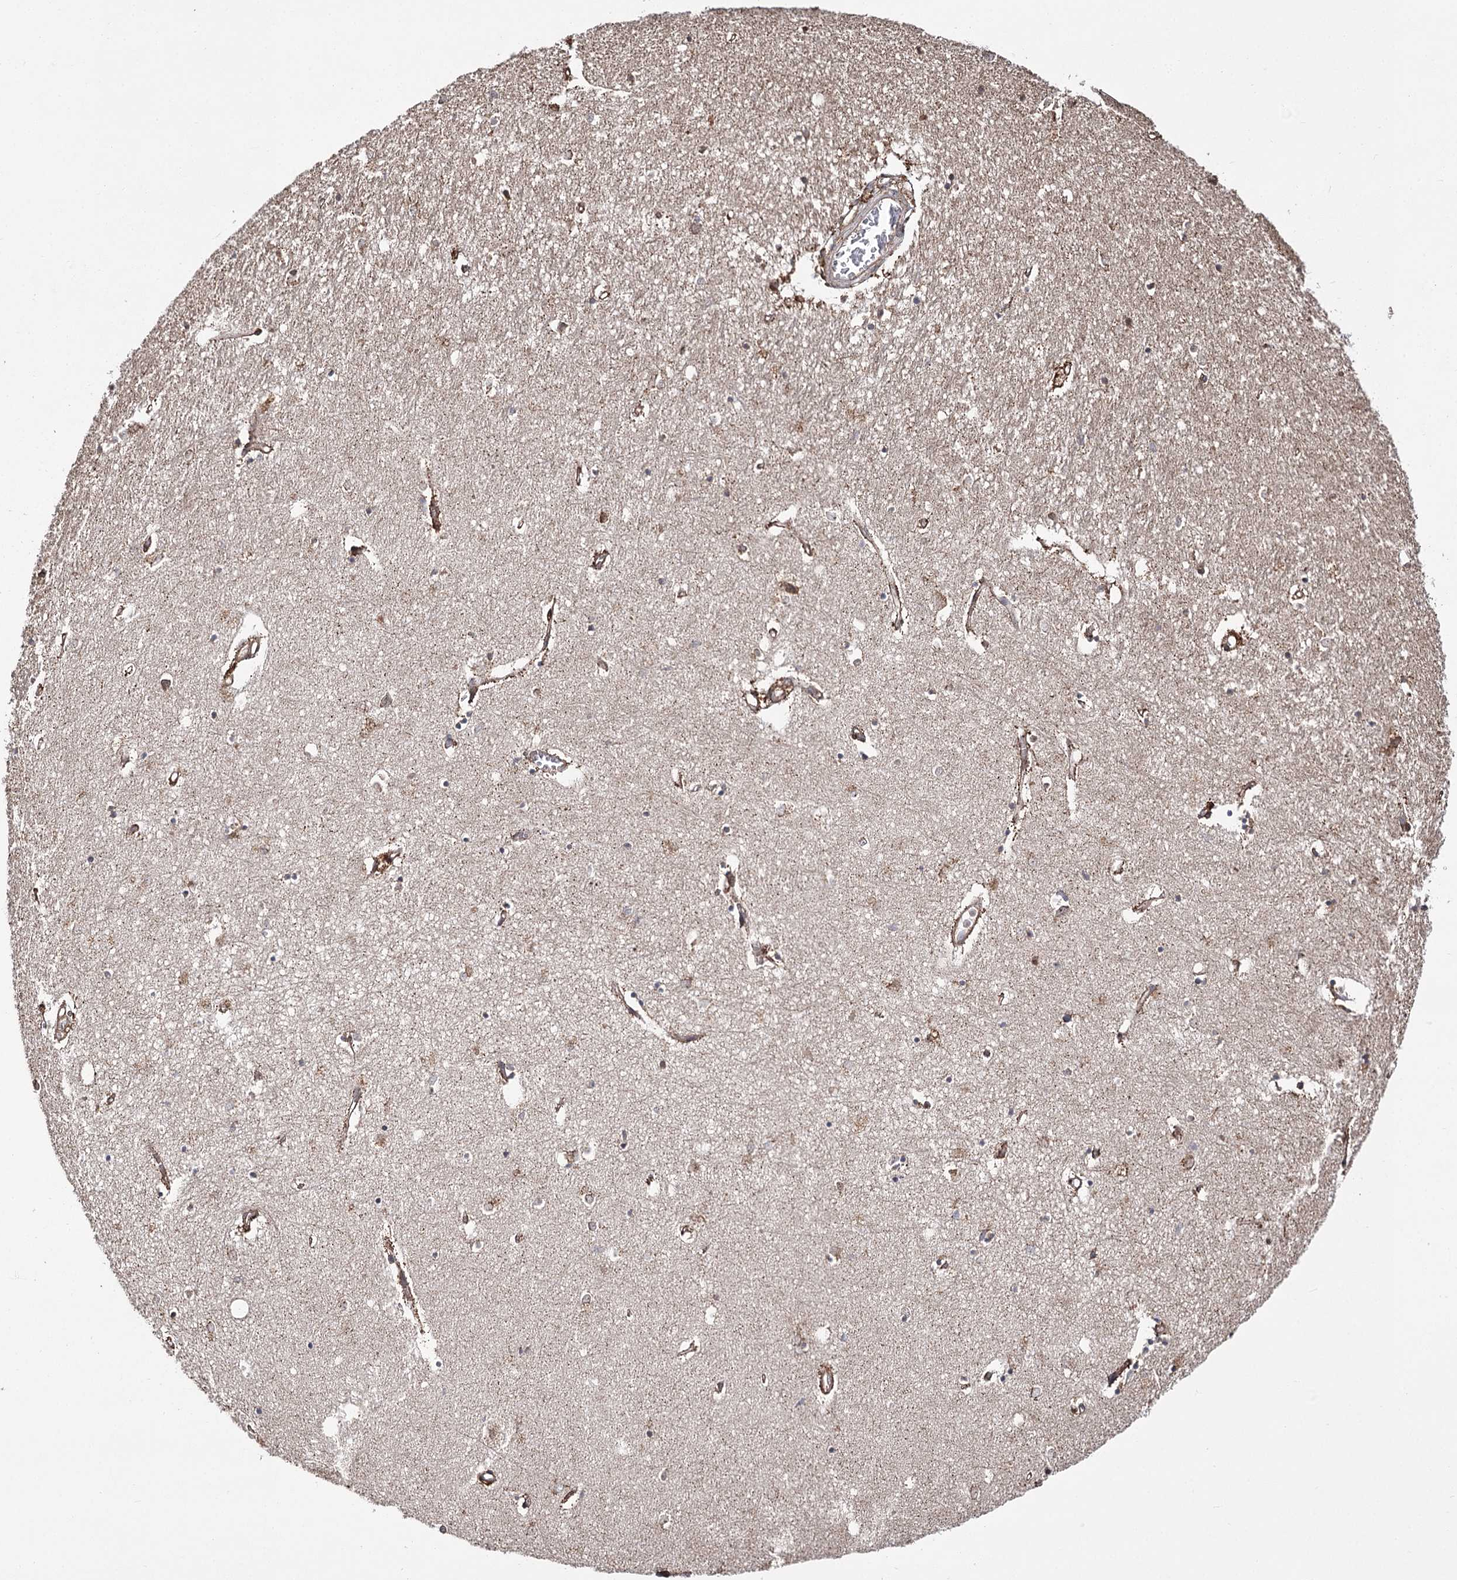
{"staining": {"intensity": "weak", "quantity": "25%-75%", "location": "cytoplasmic/membranous"}, "tissue": "hippocampus", "cell_type": "Glial cells", "image_type": "normal", "snomed": [{"axis": "morphology", "description": "Normal tissue, NOS"}, {"axis": "topography", "description": "Hippocampus"}], "caption": "Normal hippocampus was stained to show a protein in brown. There is low levels of weak cytoplasmic/membranous expression in about 25%-75% of glial cells. (DAB (3,3'-diaminobenzidine) = brown stain, brightfield microscopy at high magnification).", "gene": "FANCL", "patient": {"sex": "female", "age": 64}}